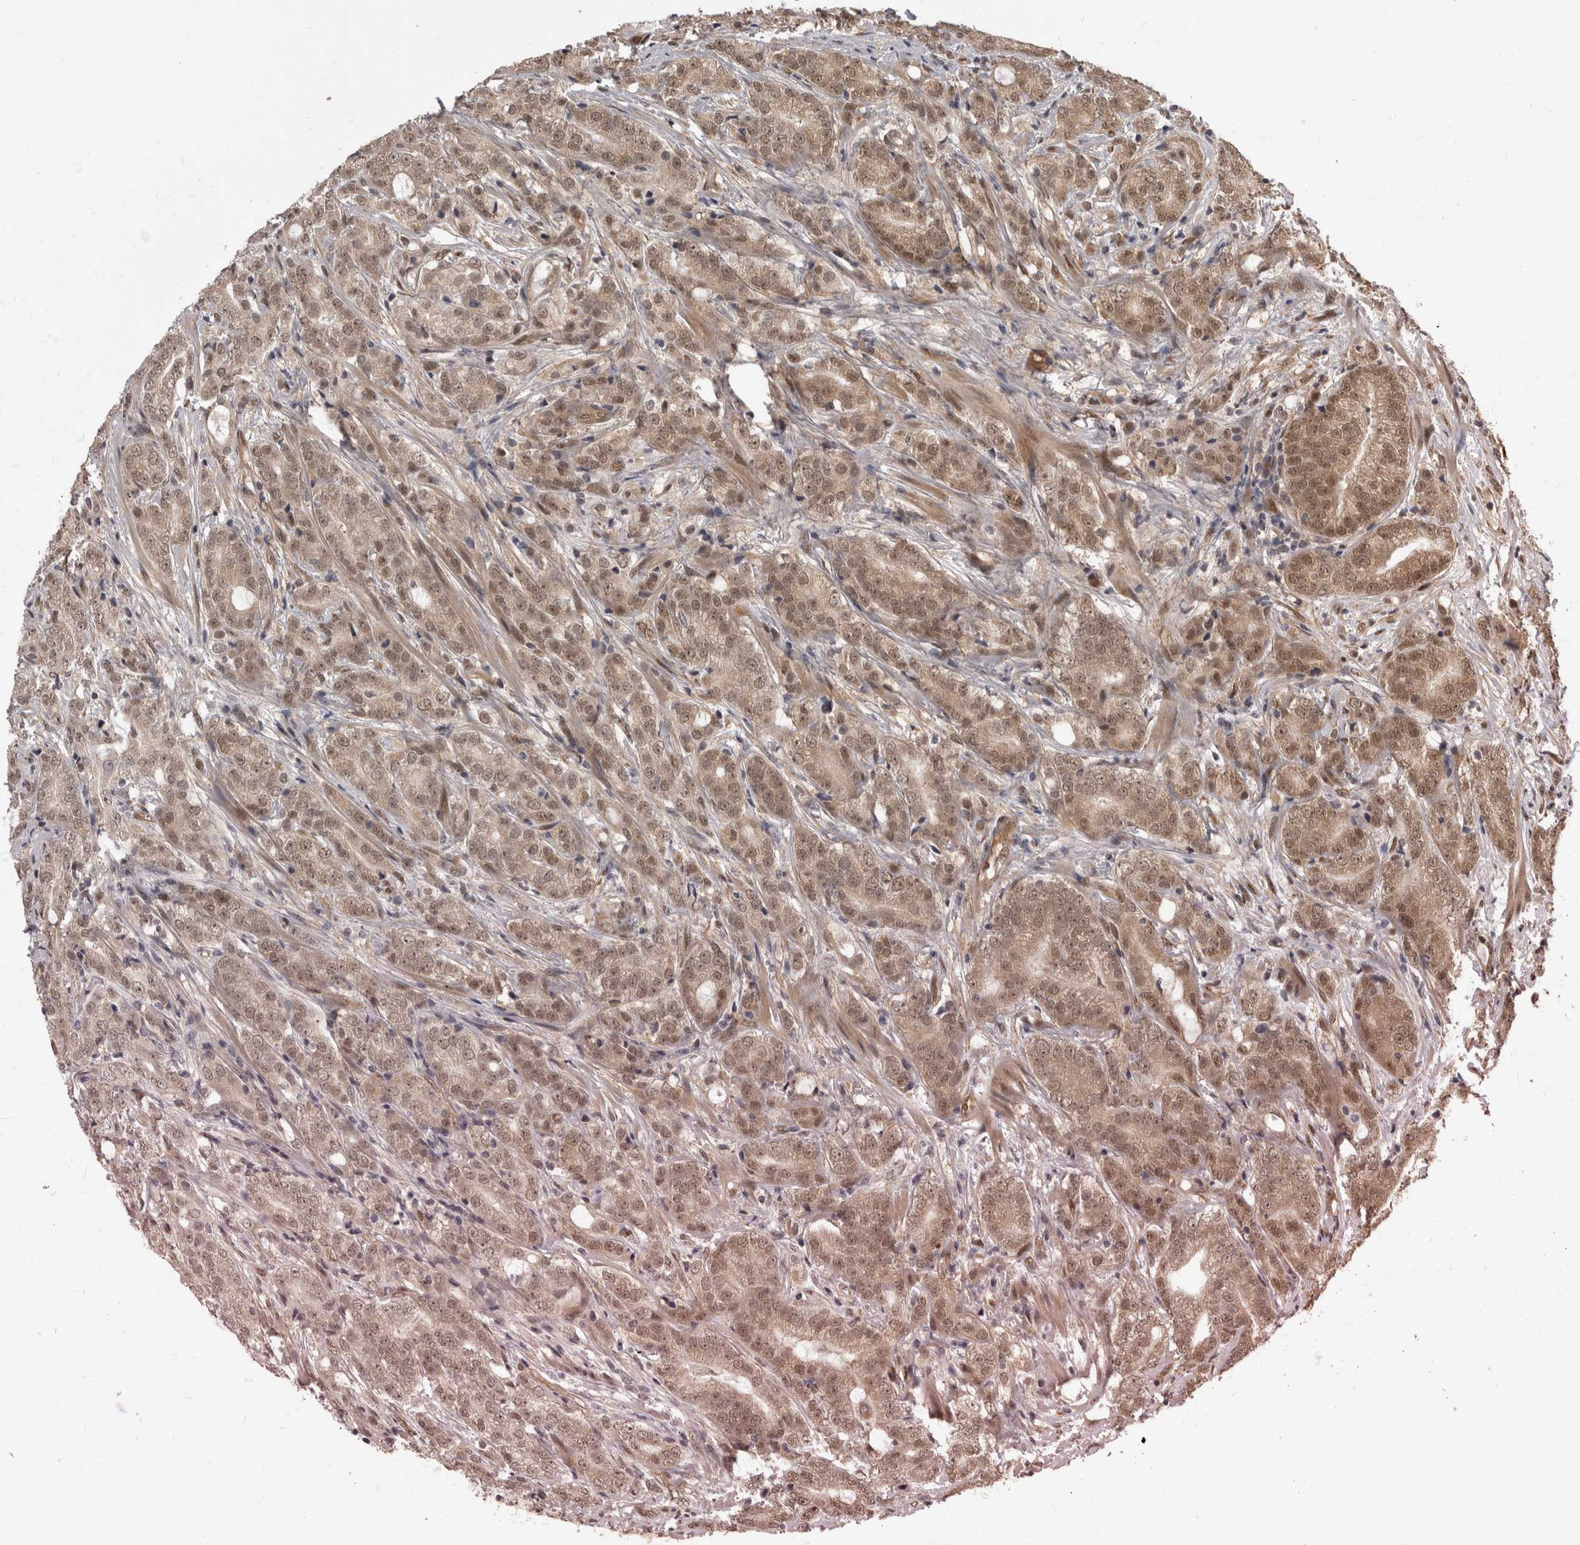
{"staining": {"intensity": "moderate", "quantity": ">75%", "location": "cytoplasmic/membranous,nuclear"}, "tissue": "prostate cancer", "cell_type": "Tumor cells", "image_type": "cancer", "snomed": [{"axis": "morphology", "description": "Adenocarcinoma, High grade"}, {"axis": "topography", "description": "Prostate"}], "caption": "High-magnification brightfield microscopy of prostate high-grade adenocarcinoma stained with DAB (3,3'-diaminobenzidine) (brown) and counterstained with hematoxylin (blue). tumor cells exhibit moderate cytoplasmic/membranous and nuclear expression is appreciated in approximately>75% of cells.", "gene": "AKT3", "patient": {"sex": "male", "age": 57}}